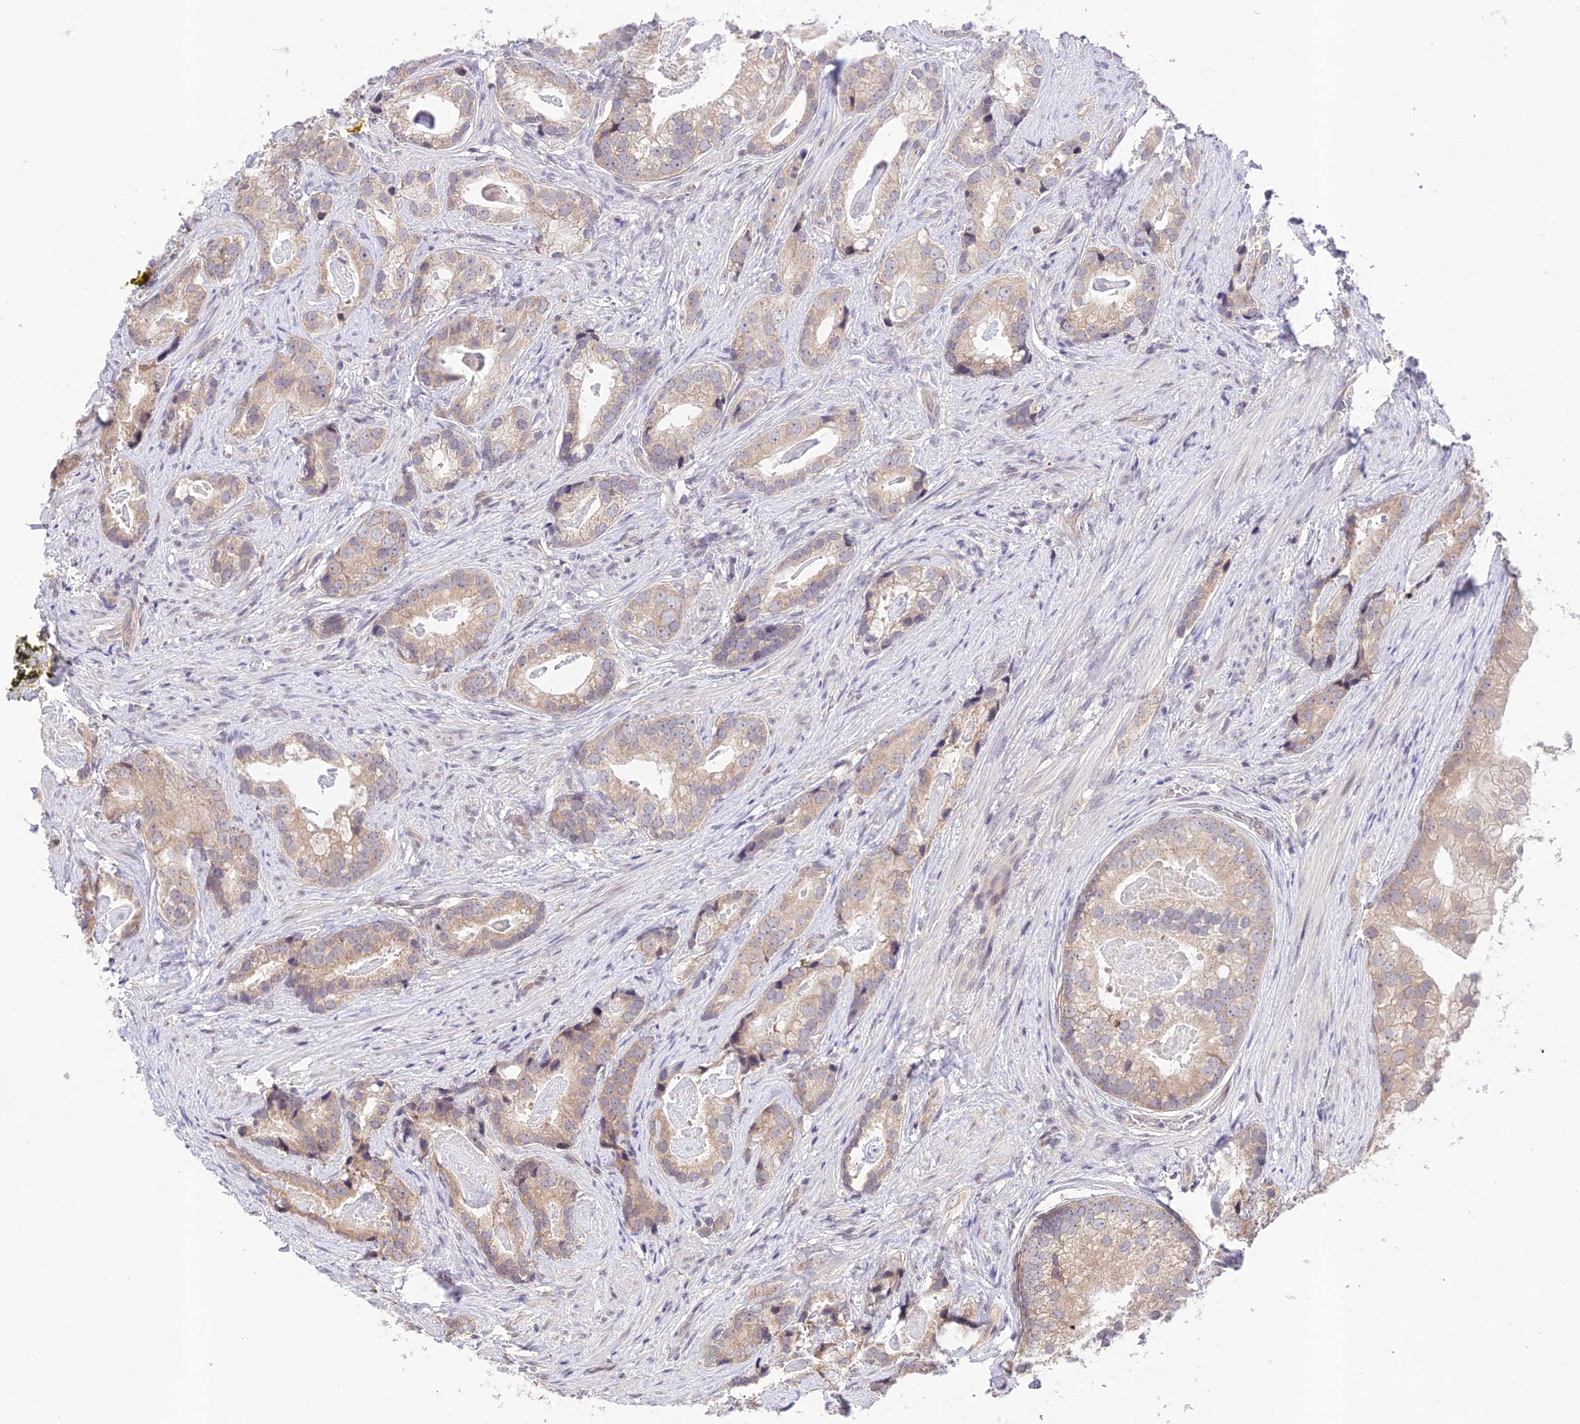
{"staining": {"intensity": "weak", "quantity": ">75%", "location": "cytoplasmic/membranous"}, "tissue": "prostate cancer", "cell_type": "Tumor cells", "image_type": "cancer", "snomed": [{"axis": "morphology", "description": "Adenocarcinoma, Low grade"}, {"axis": "topography", "description": "Prostate"}], "caption": "The immunohistochemical stain highlights weak cytoplasmic/membranous expression in tumor cells of prostate cancer tissue. Using DAB (brown) and hematoxylin (blue) stains, captured at high magnification using brightfield microscopy.", "gene": "TEKT1", "patient": {"sex": "male", "age": 71}}